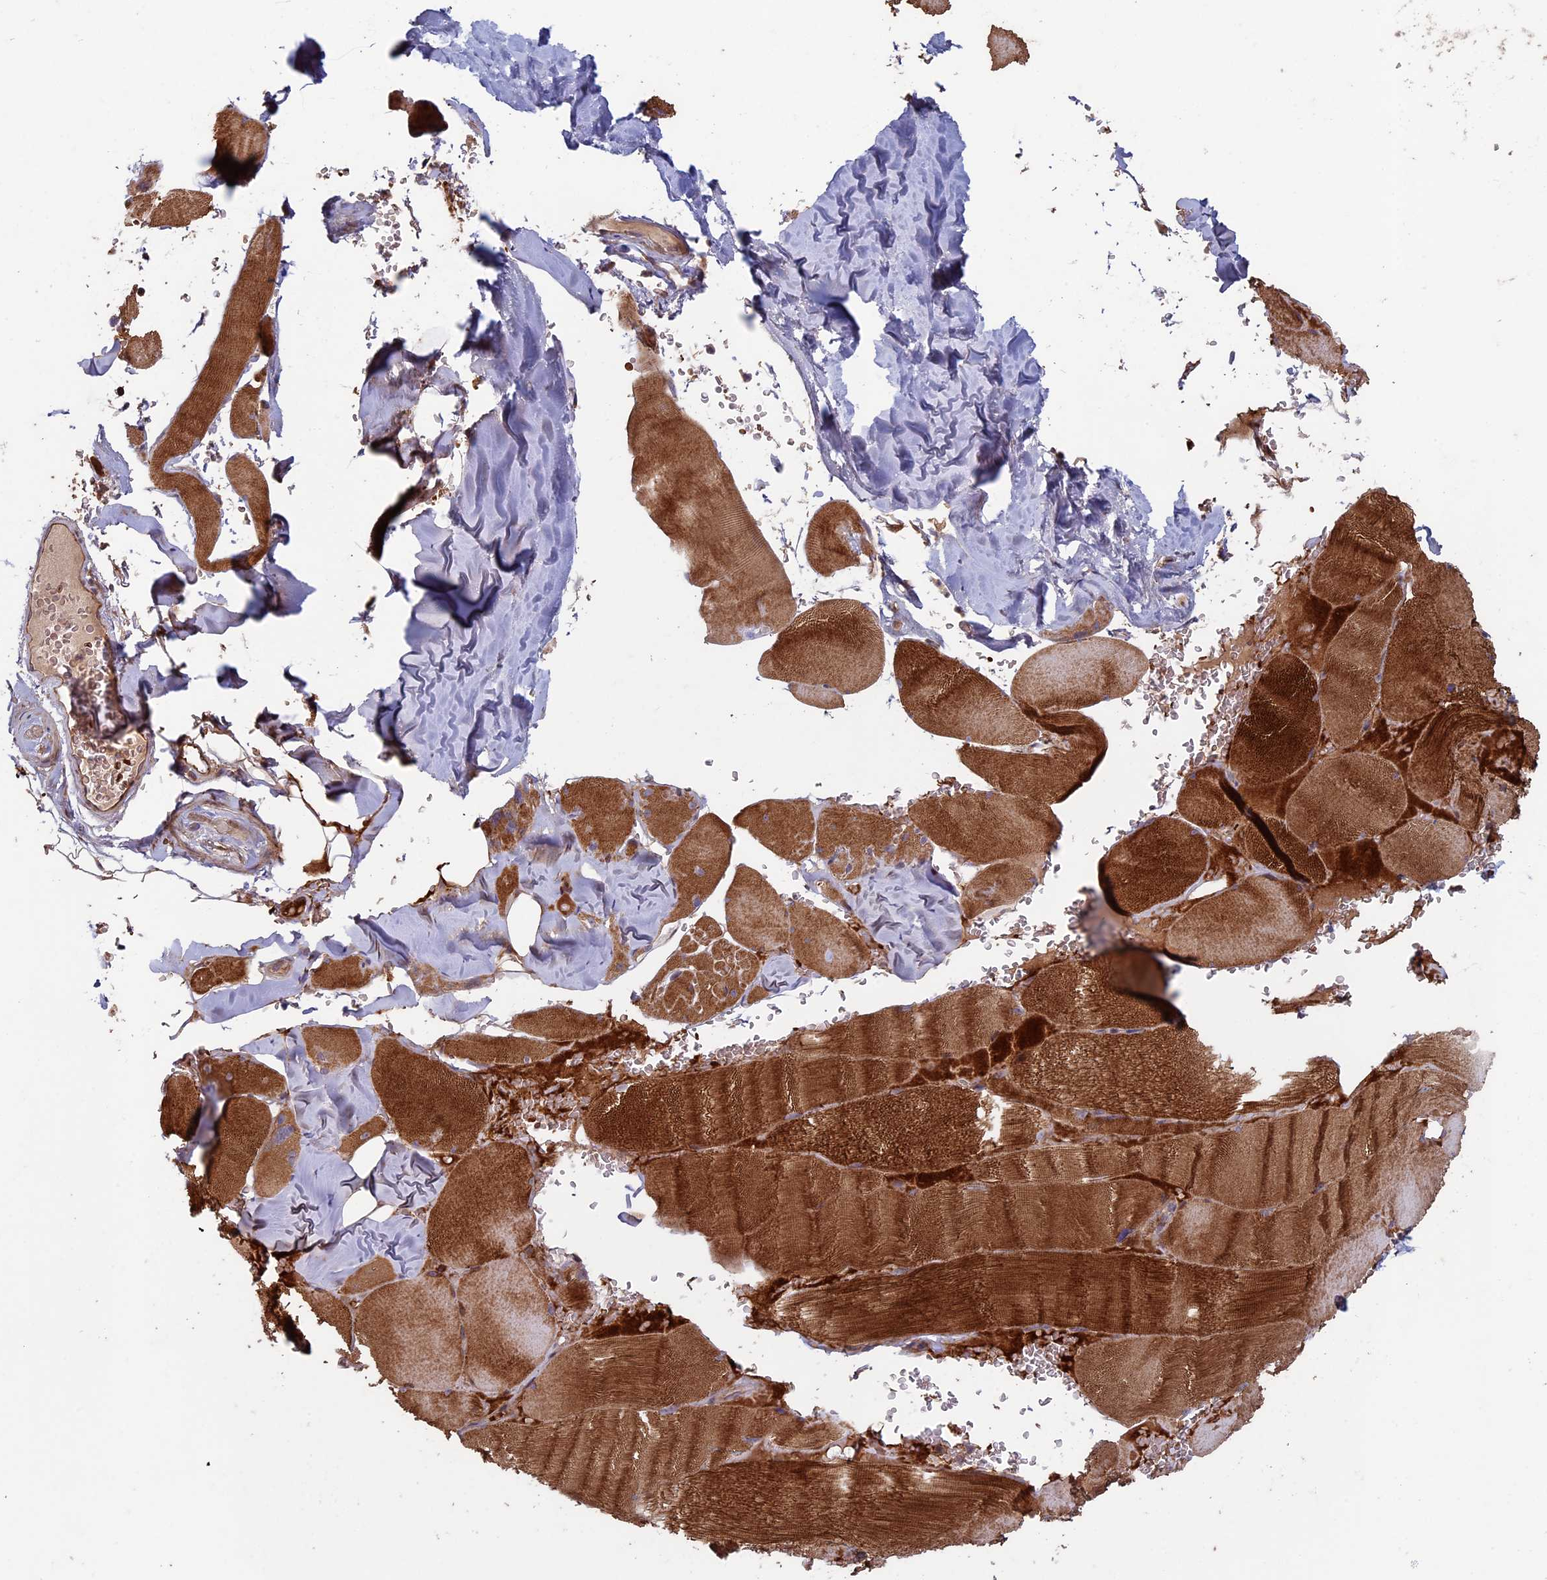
{"staining": {"intensity": "strong", "quantity": ">75%", "location": "cytoplasmic/membranous"}, "tissue": "skeletal muscle", "cell_type": "Myocytes", "image_type": "normal", "snomed": [{"axis": "morphology", "description": "Normal tissue, NOS"}, {"axis": "topography", "description": "Skeletal muscle"}, {"axis": "topography", "description": "Head-Neck"}], "caption": "Immunohistochemical staining of normal skeletal muscle displays high levels of strong cytoplasmic/membranous expression in approximately >75% of myocytes. The staining is performed using DAB (3,3'-diaminobenzidine) brown chromogen to label protein expression. The nuclei are counter-stained blue using hematoxylin.", "gene": "RCCD1", "patient": {"sex": "male", "age": 66}}